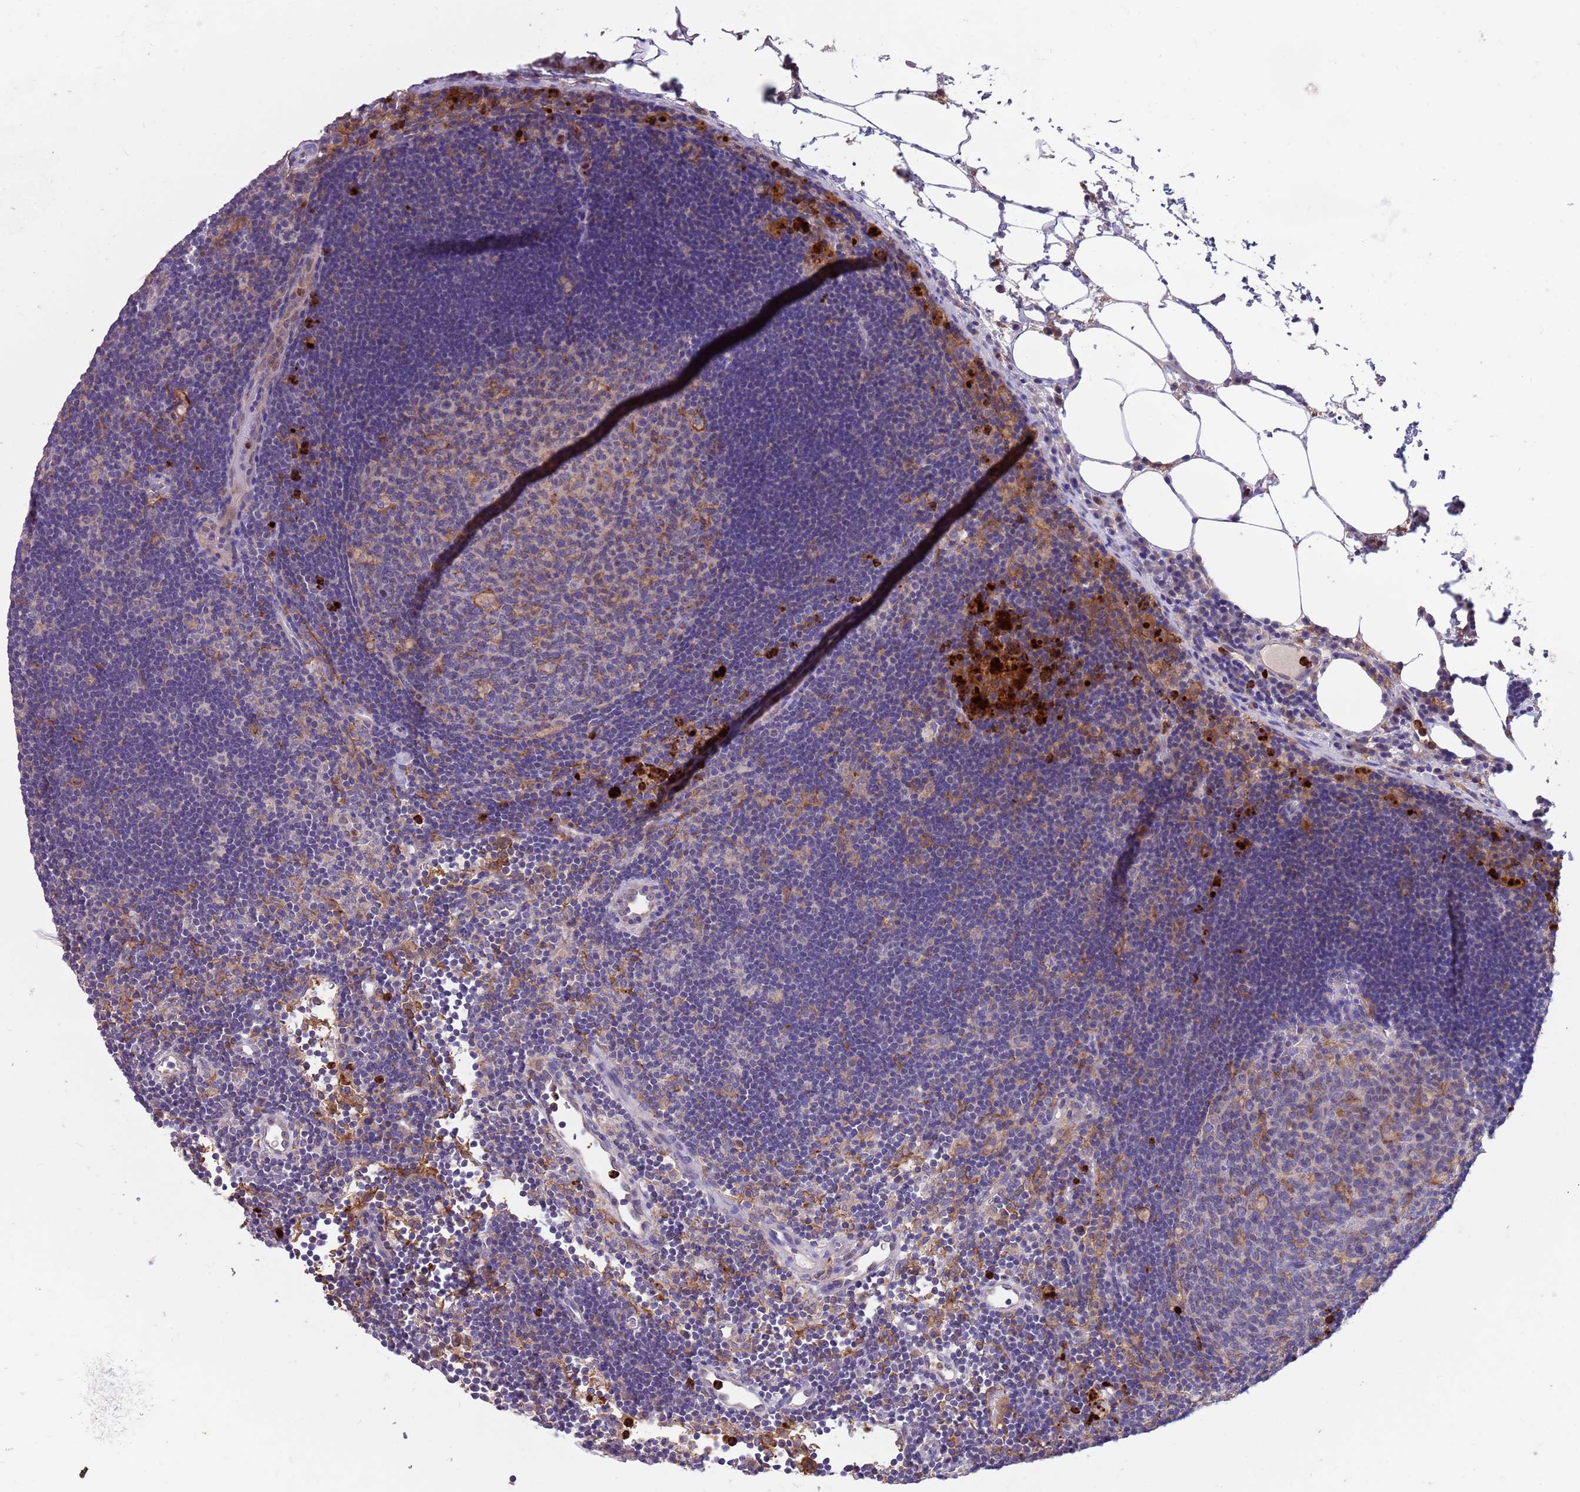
{"staining": {"intensity": "weak", "quantity": "<25%", "location": "cytoplasmic/membranous"}, "tissue": "lymph node", "cell_type": "Germinal center cells", "image_type": "normal", "snomed": [{"axis": "morphology", "description": "Normal tissue, NOS"}, {"axis": "topography", "description": "Lymph node"}], "caption": "Normal lymph node was stained to show a protein in brown. There is no significant staining in germinal center cells. (Brightfield microscopy of DAB IHC at high magnification).", "gene": "DDT", "patient": {"sex": "male", "age": 62}}